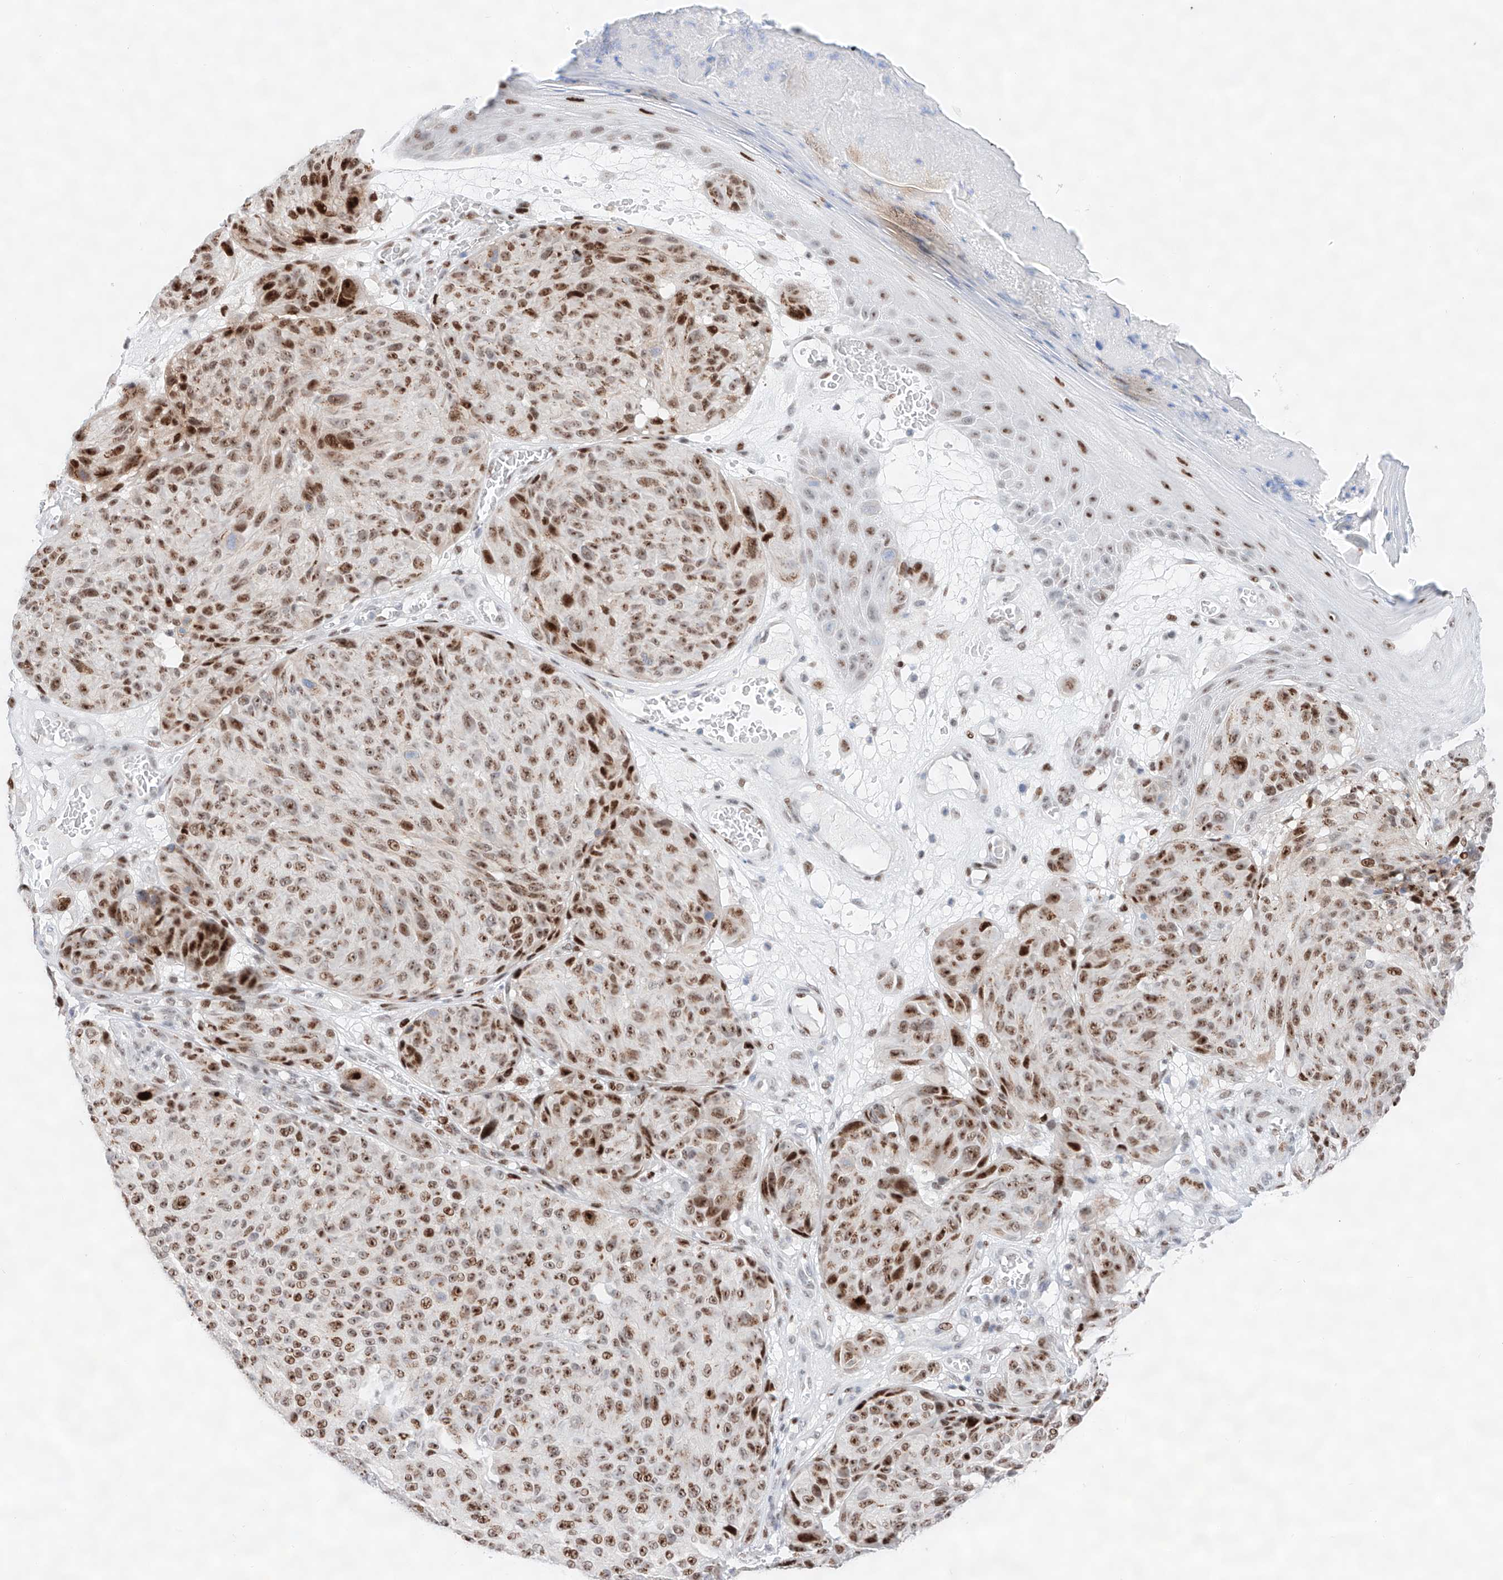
{"staining": {"intensity": "strong", "quantity": ">75%", "location": "nuclear"}, "tissue": "melanoma", "cell_type": "Tumor cells", "image_type": "cancer", "snomed": [{"axis": "morphology", "description": "Malignant melanoma, NOS"}, {"axis": "topography", "description": "Skin"}], "caption": "Protein expression by immunohistochemistry (IHC) exhibits strong nuclear staining in about >75% of tumor cells in melanoma. The protein of interest is stained brown, and the nuclei are stained in blue (DAB (3,3'-diaminobenzidine) IHC with brightfield microscopy, high magnification).", "gene": "NT5C3B", "patient": {"sex": "male", "age": 83}}